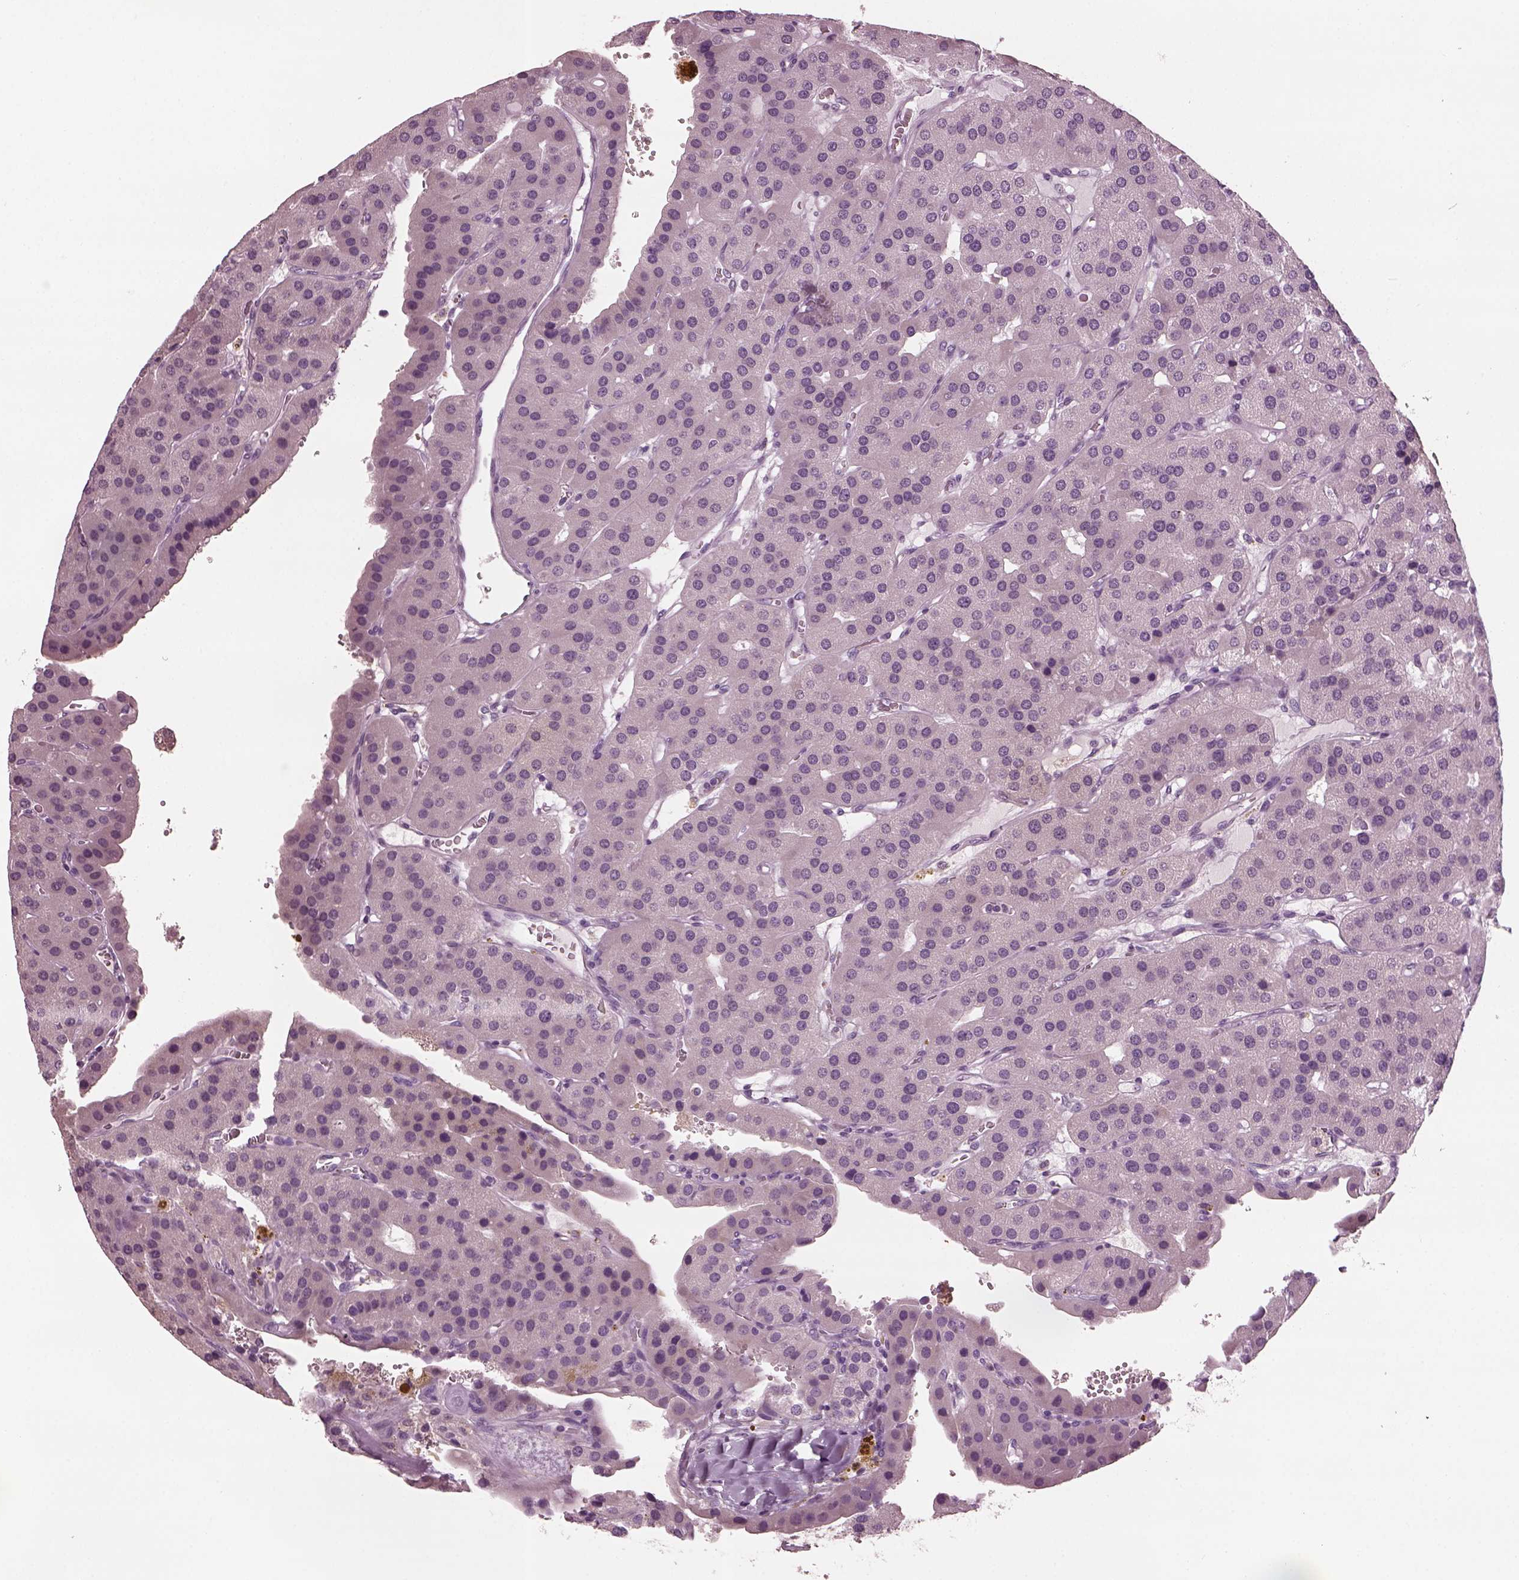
{"staining": {"intensity": "negative", "quantity": "none", "location": "none"}, "tissue": "parathyroid gland", "cell_type": "Glandular cells", "image_type": "normal", "snomed": [{"axis": "morphology", "description": "Normal tissue, NOS"}, {"axis": "morphology", "description": "Adenoma, NOS"}, {"axis": "topography", "description": "Parathyroid gland"}], "caption": "A photomicrograph of parathyroid gland stained for a protein exhibits no brown staining in glandular cells. Brightfield microscopy of IHC stained with DAB (brown) and hematoxylin (blue), captured at high magnification.", "gene": "SLC6A17", "patient": {"sex": "female", "age": 86}}